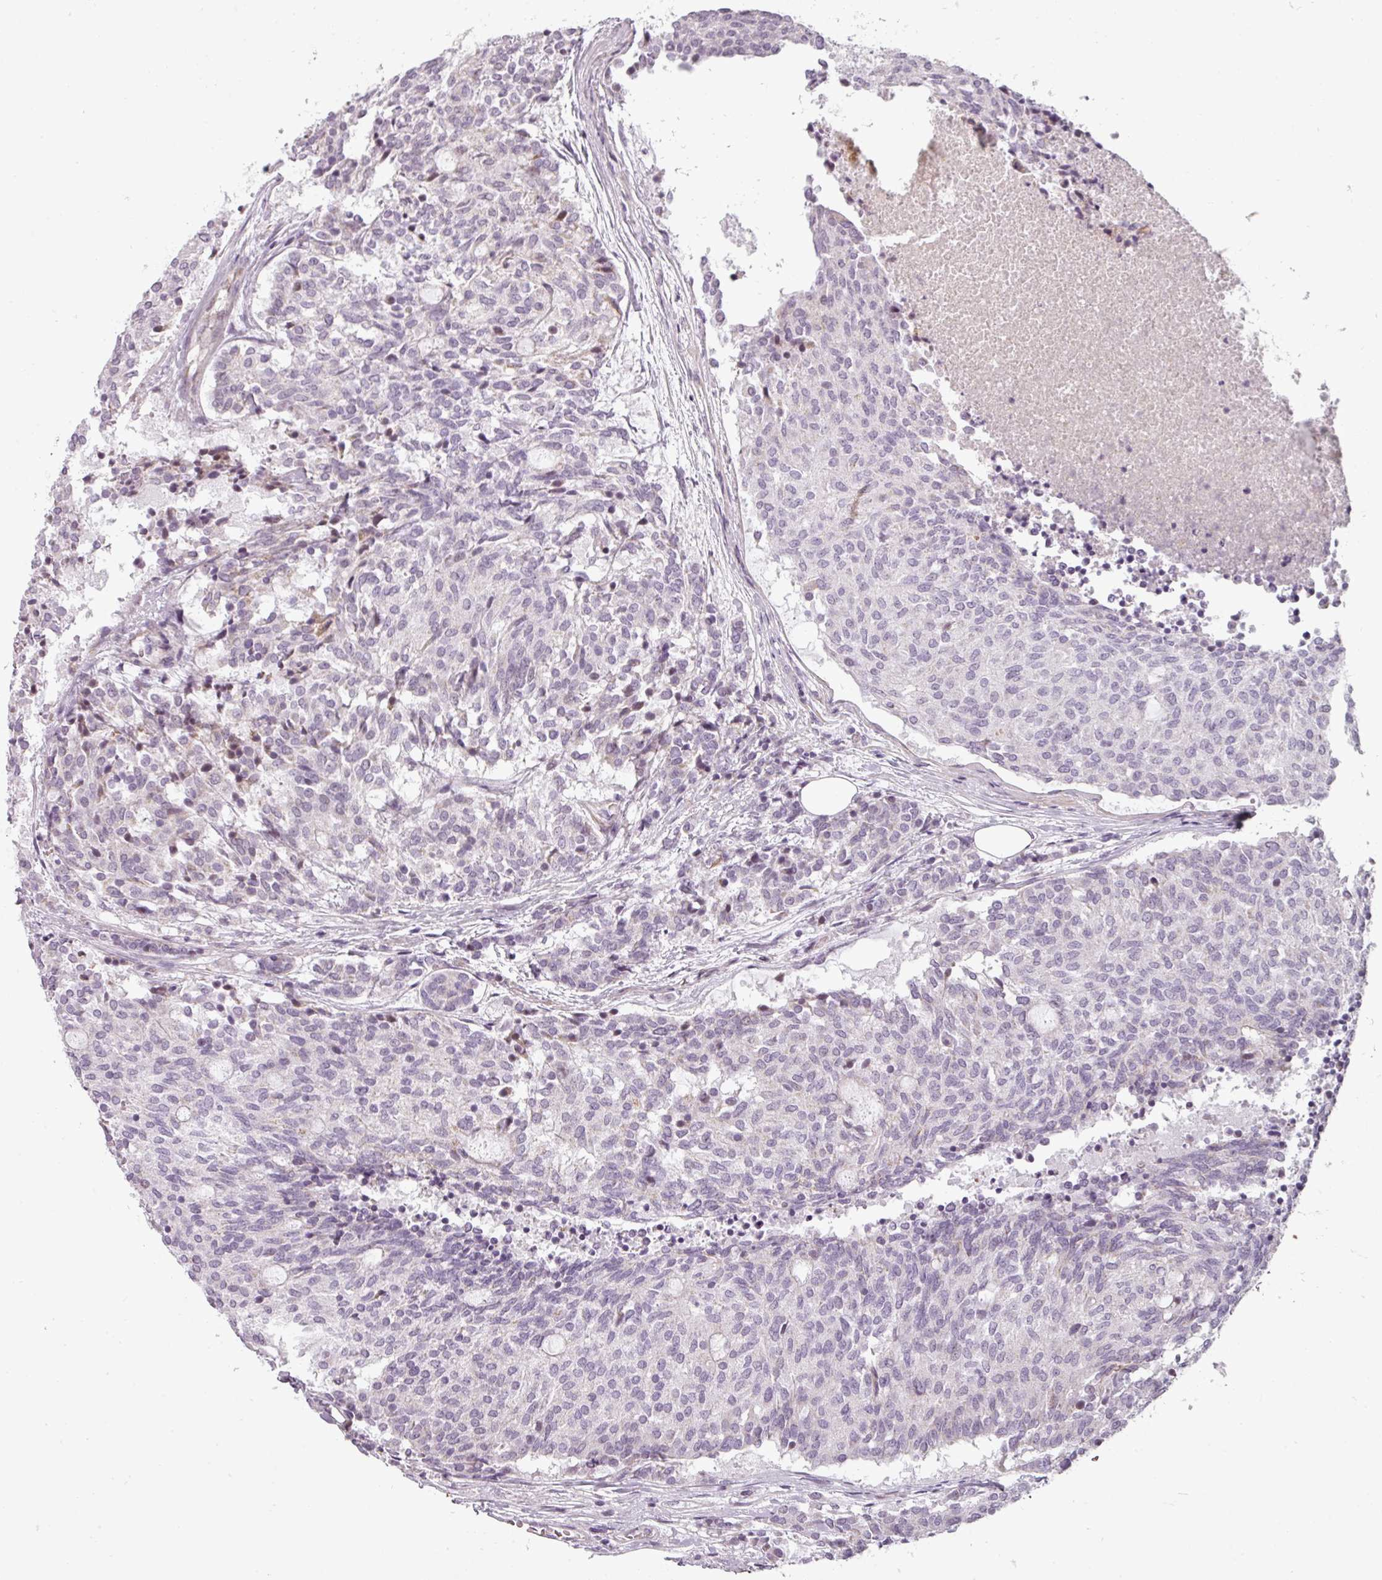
{"staining": {"intensity": "negative", "quantity": "none", "location": "none"}, "tissue": "carcinoid", "cell_type": "Tumor cells", "image_type": "cancer", "snomed": [{"axis": "morphology", "description": "Carcinoid, malignant, NOS"}, {"axis": "topography", "description": "Pancreas"}], "caption": "This histopathology image is of carcinoid stained with immunohistochemistry (IHC) to label a protein in brown with the nuclei are counter-stained blue. There is no positivity in tumor cells.", "gene": "CHRDL1", "patient": {"sex": "female", "age": 54}}